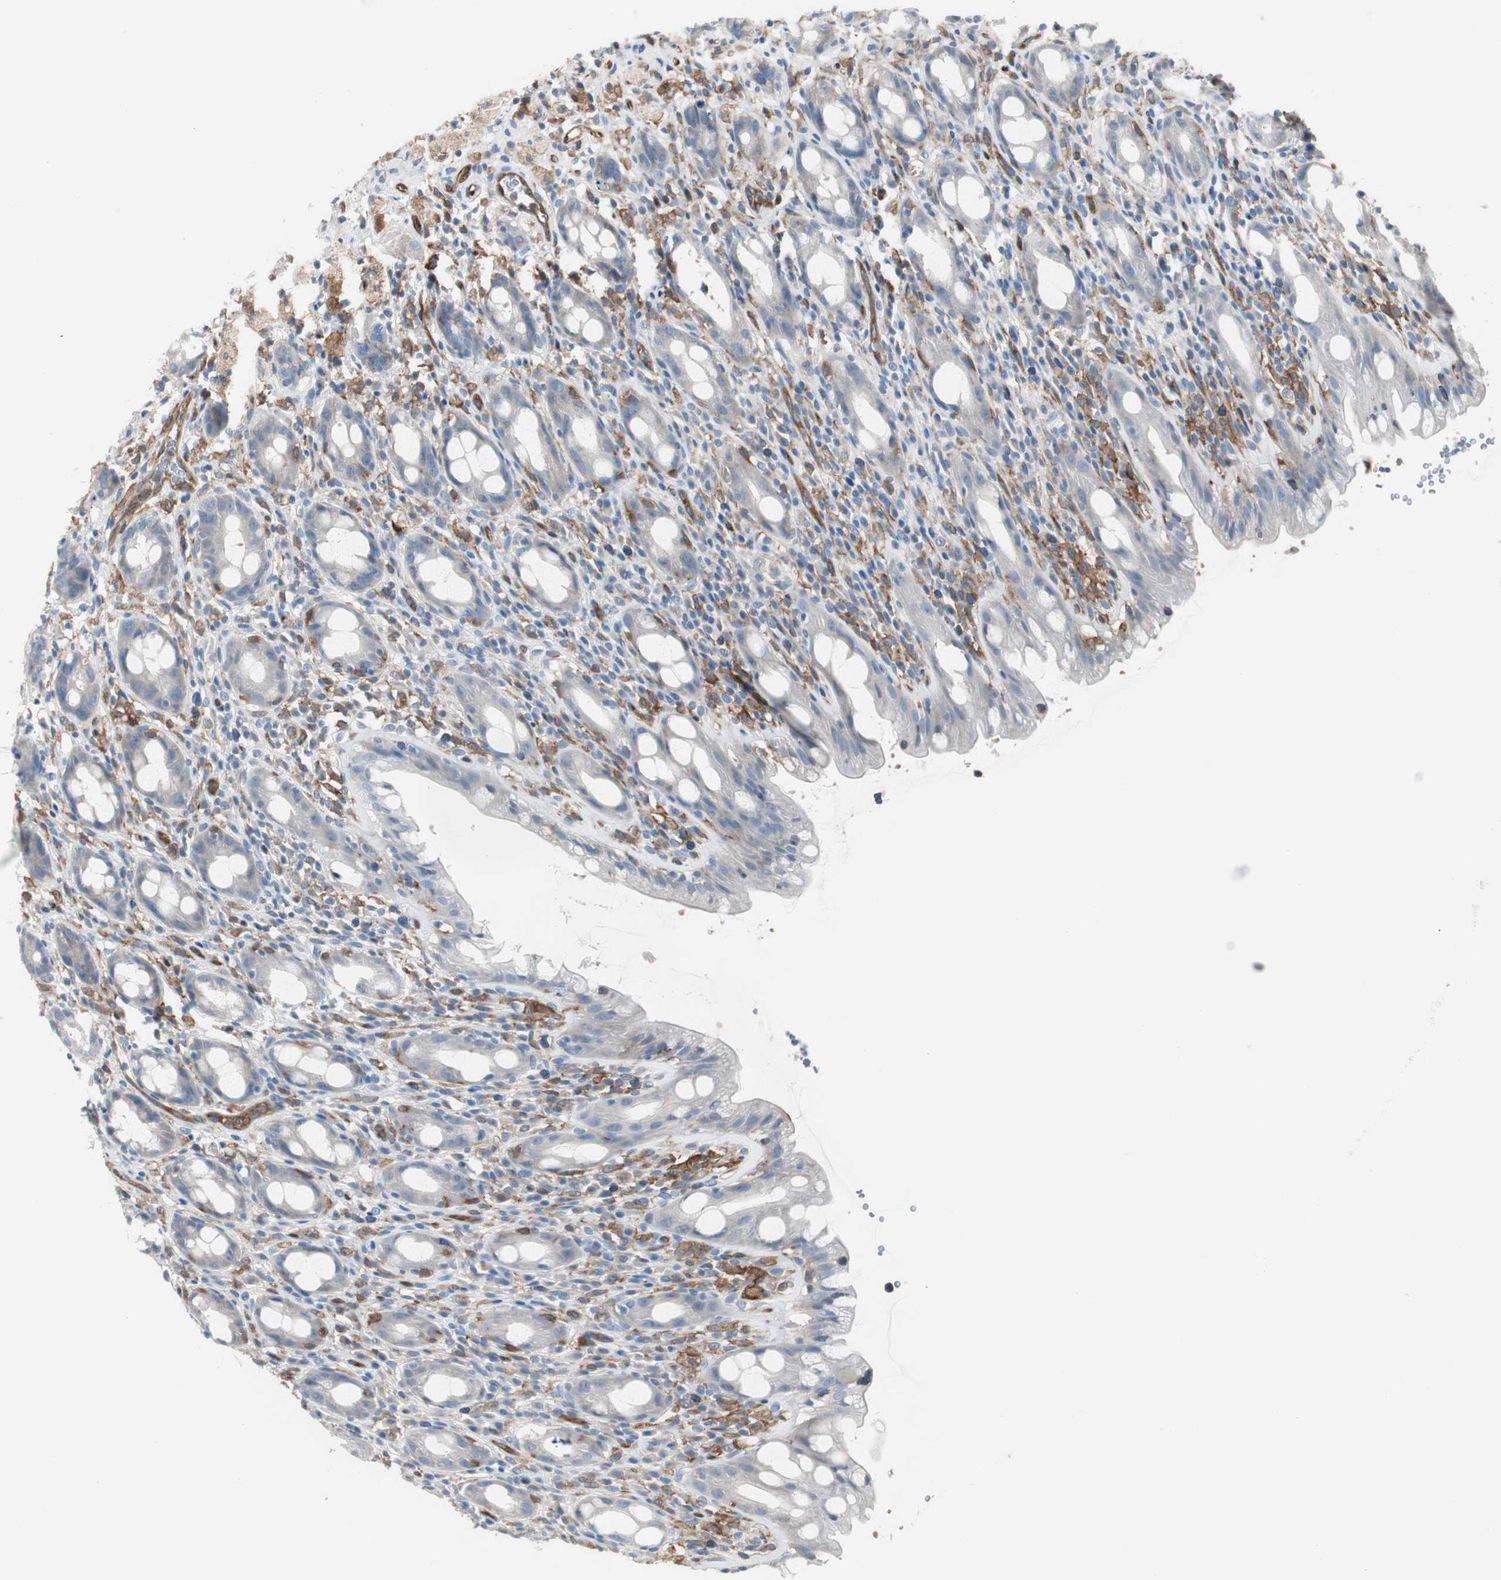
{"staining": {"intensity": "weak", "quantity": "25%-75%", "location": "cytoplasmic/membranous"}, "tissue": "rectum", "cell_type": "Glandular cells", "image_type": "normal", "snomed": [{"axis": "morphology", "description": "Normal tissue, NOS"}, {"axis": "topography", "description": "Rectum"}], "caption": "Benign rectum displays weak cytoplasmic/membranous expression in about 25%-75% of glandular cells, visualized by immunohistochemistry. The staining was performed using DAB, with brown indicating positive protein expression. Nuclei are stained blue with hematoxylin.", "gene": "SWAP70", "patient": {"sex": "male", "age": 44}}